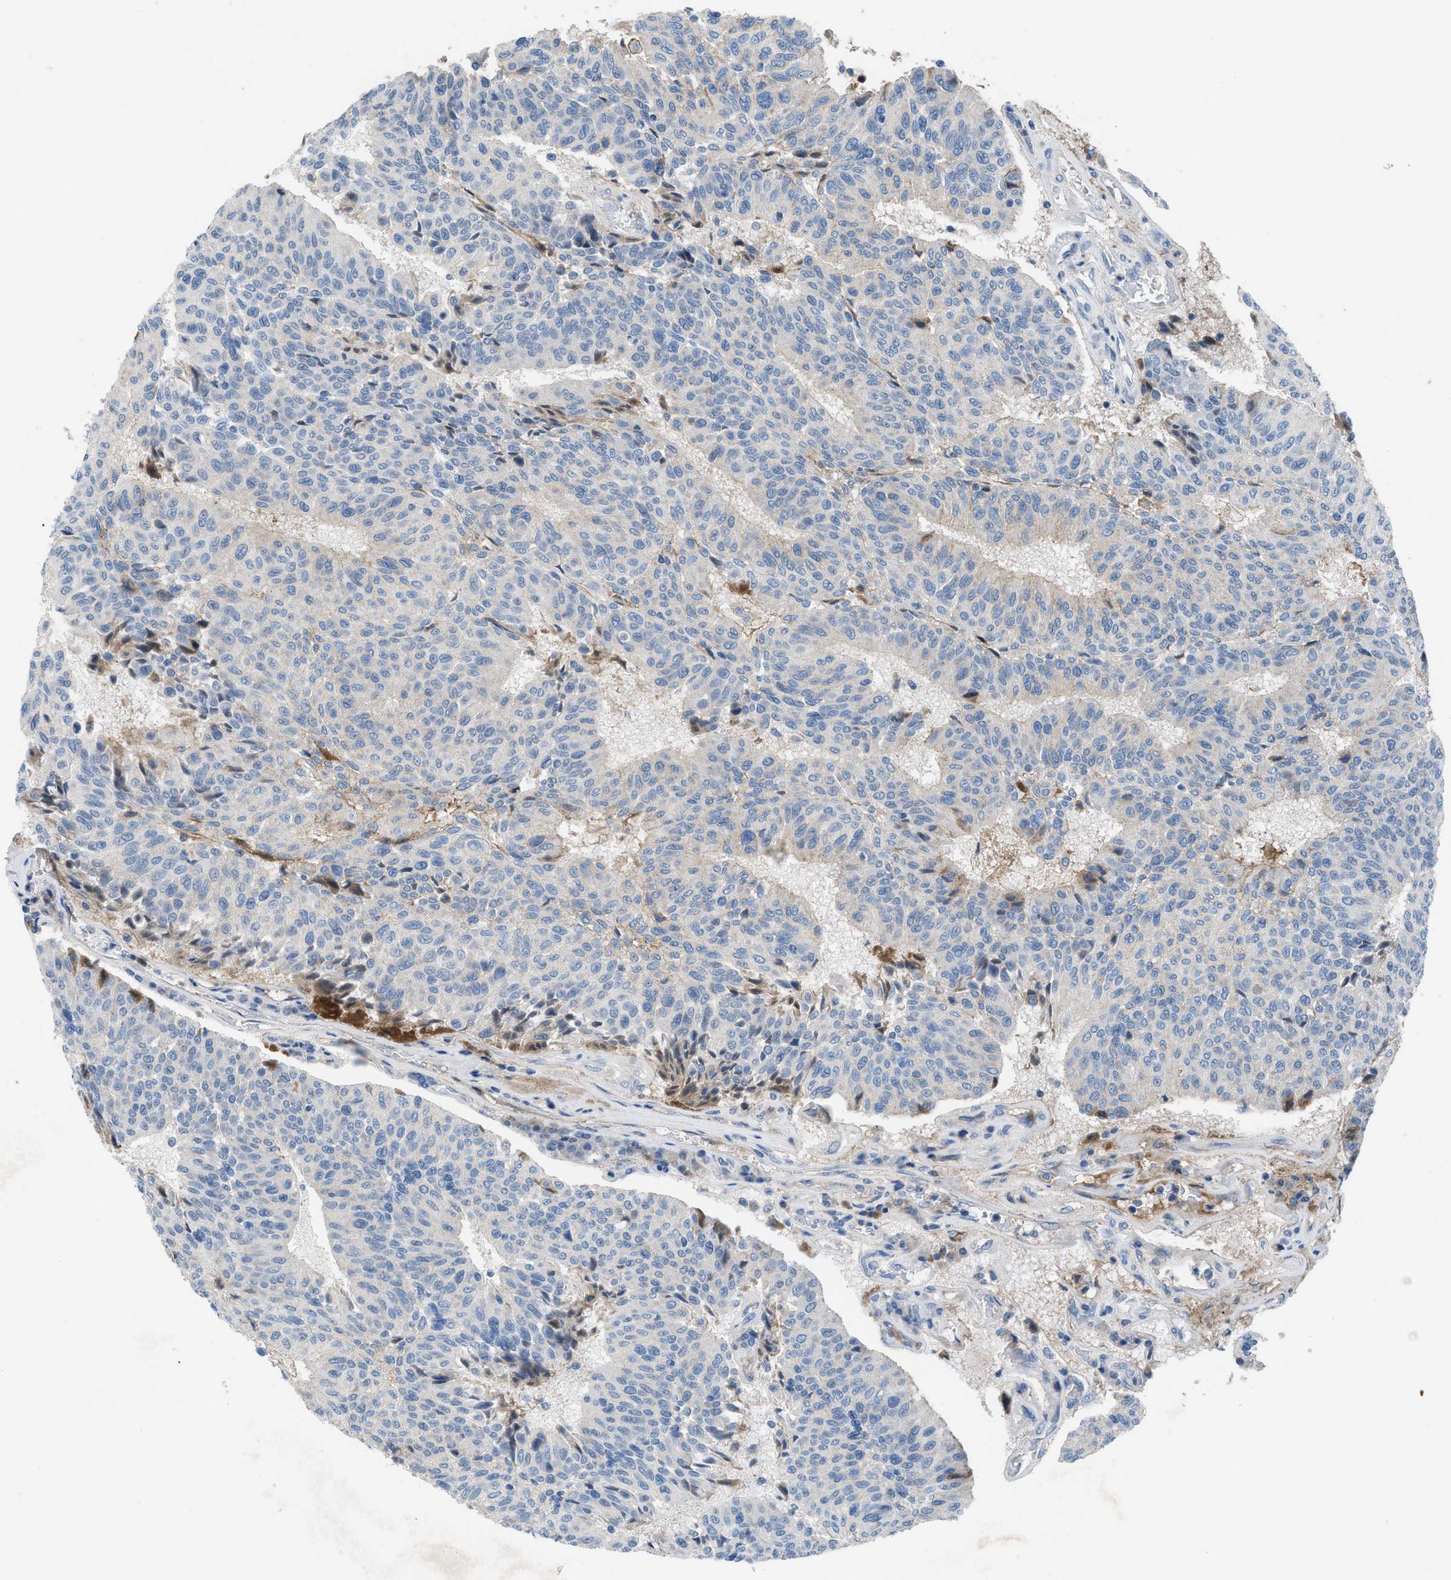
{"staining": {"intensity": "negative", "quantity": "none", "location": "none"}, "tissue": "urothelial cancer", "cell_type": "Tumor cells", "image_type": "cancer", "snomed": [{"axis": "morphology", "description": "Urothelial carcinoma, High grade"}, {"axis": "topography", "description": "Urinary bladder"}], "caption": "Urothelial cancer was stained to show a protein in brown. There is no significant staining in tumor cells. Nuclei are stained in blue.", "gene": "HPX", "patient": {"sex": "male", "age": 66}}